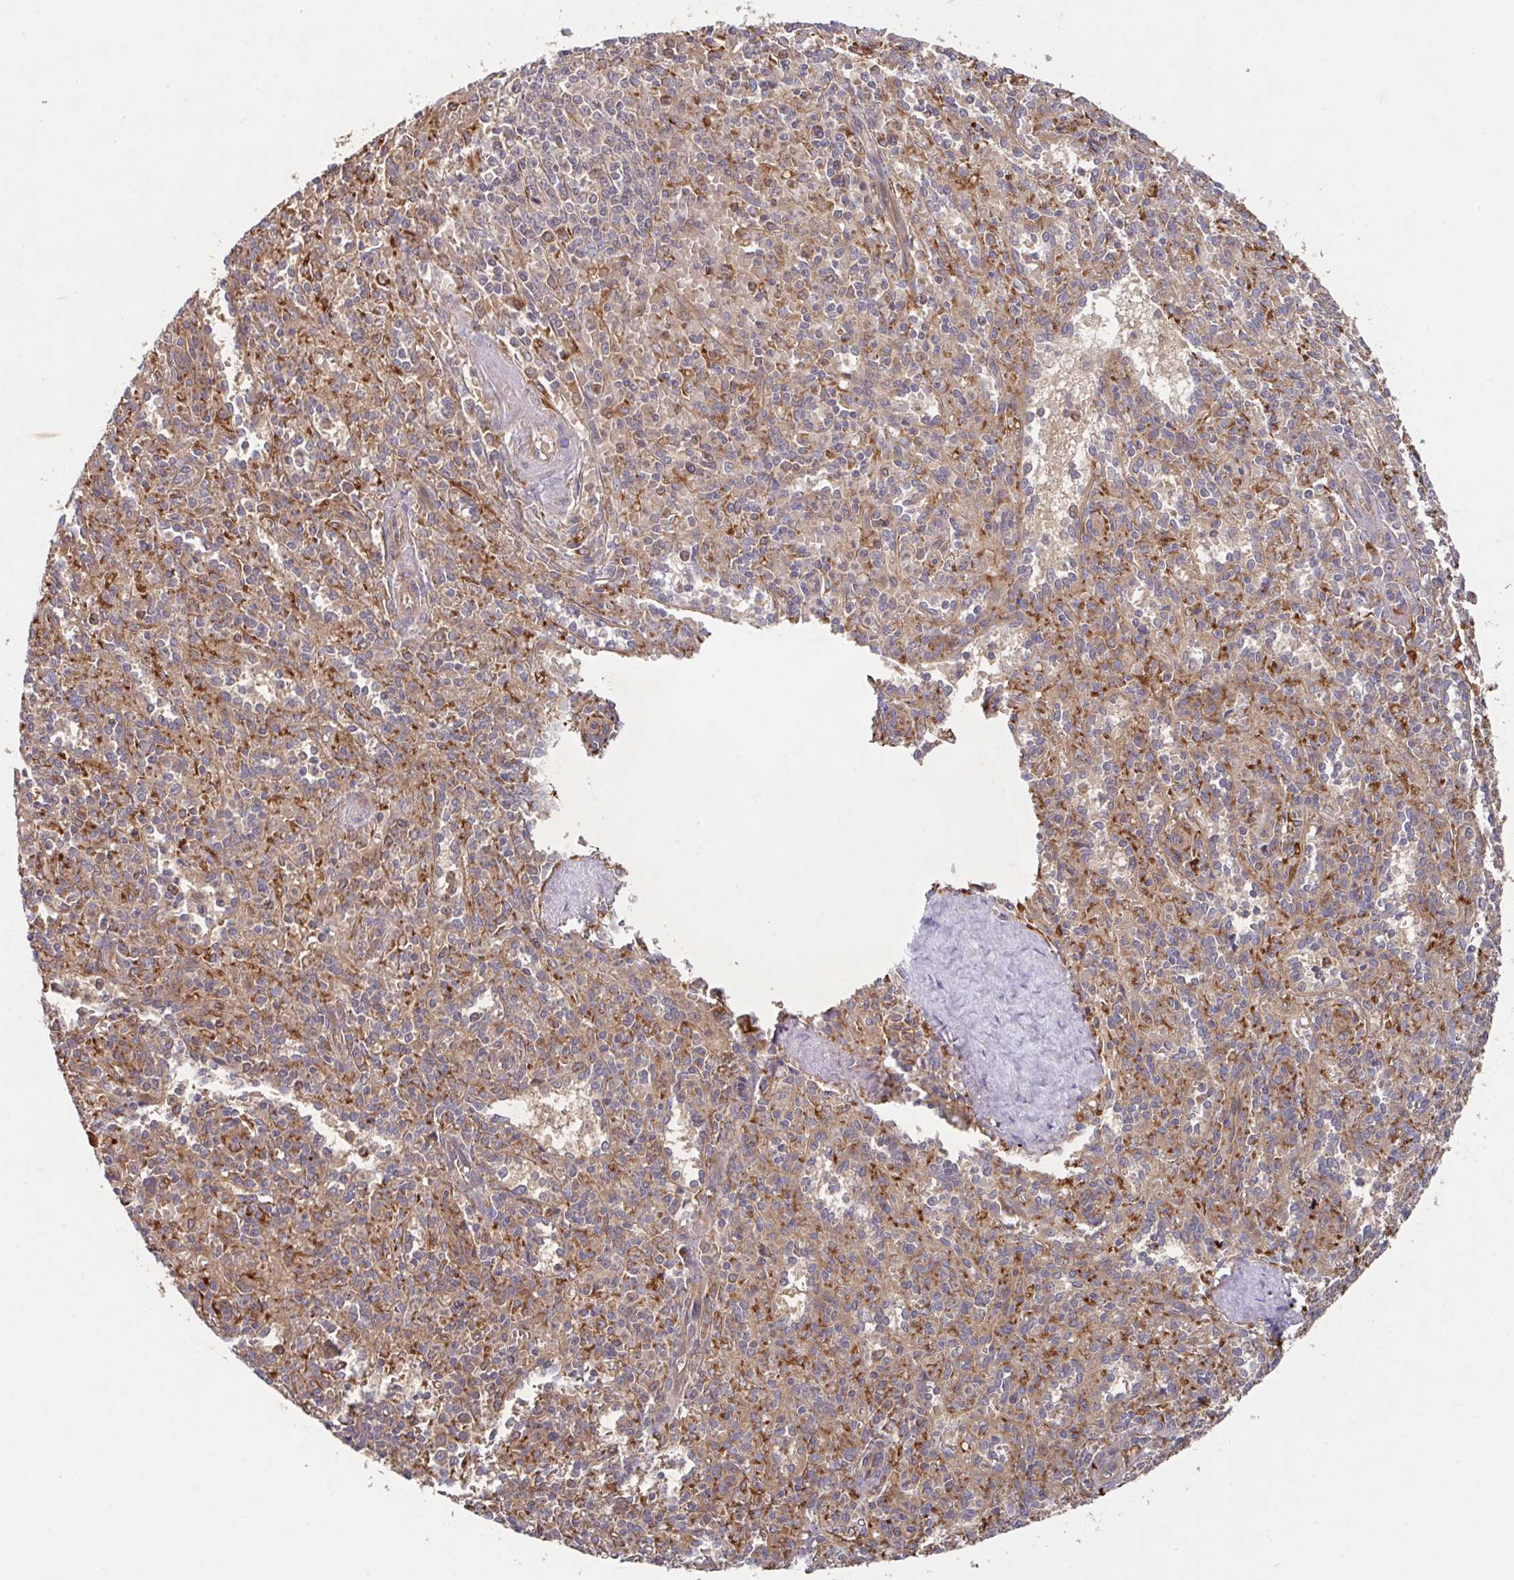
{"staining": {"intensity": "weak", "quantity": "25%-75%", "location": "cytoplasmic/membranous"}, "tissue": "spleen", "cell_type": "Cells in red pulp", "image_type": "normal", "snomed": [{"axis": "morphology", "description": "Normal tissue, NOS"}, {"axis": "topography", "description": "Spleen"}], "caption": "The immunohistochemical stain shows weak cytoplasmic/membranous staining in cells in red pulp of benign spleen. (Brightfield microscopy of DAB IHC at high magnification).", "gene": "TRIM14", "patient": {"sex": "female", "age": 70}}